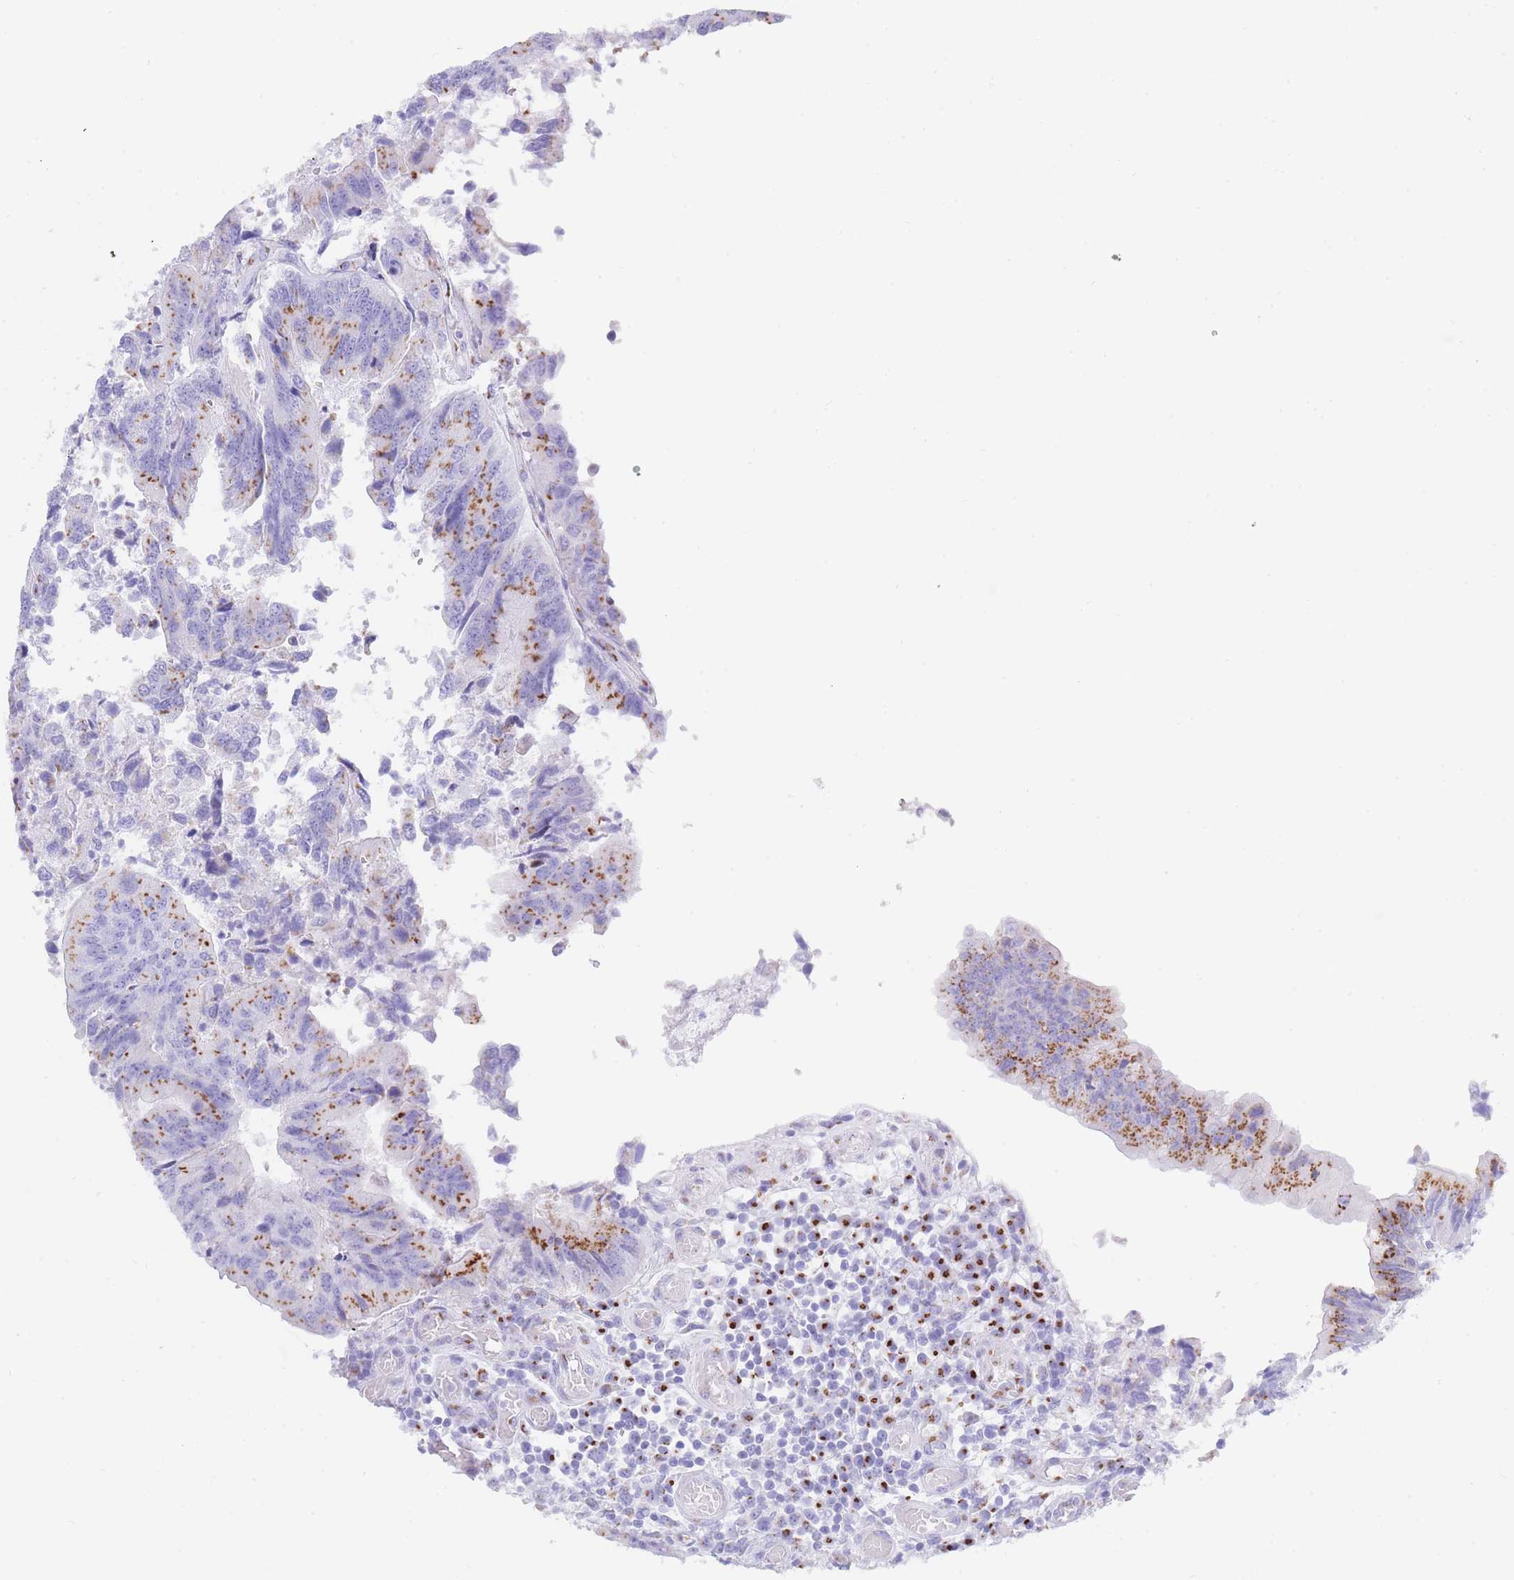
{"staining": {"intensity": "moderate", "quantity": "25%-75%", "location": "cytoplasmic/membranous"}, "tissue": "colorectal cancer", "cell_type": "Tumor cells", "image_type": "cancer", "snomed": [{"axis": "morphology", "description": "Adenocarcinoma, NOS"}, {"axis": "topography", "description": "Colon"}], "caption": "This histopathology image exhibits immunohistochemistry (IHC) staining of human colorectal adenocarcinoma, with medium moderate cytoplasmic/membranous expression in about 25%-75% of tumor cells.", "gene": "FAM3C", "patient": {"sex": "female", "age": 67}}